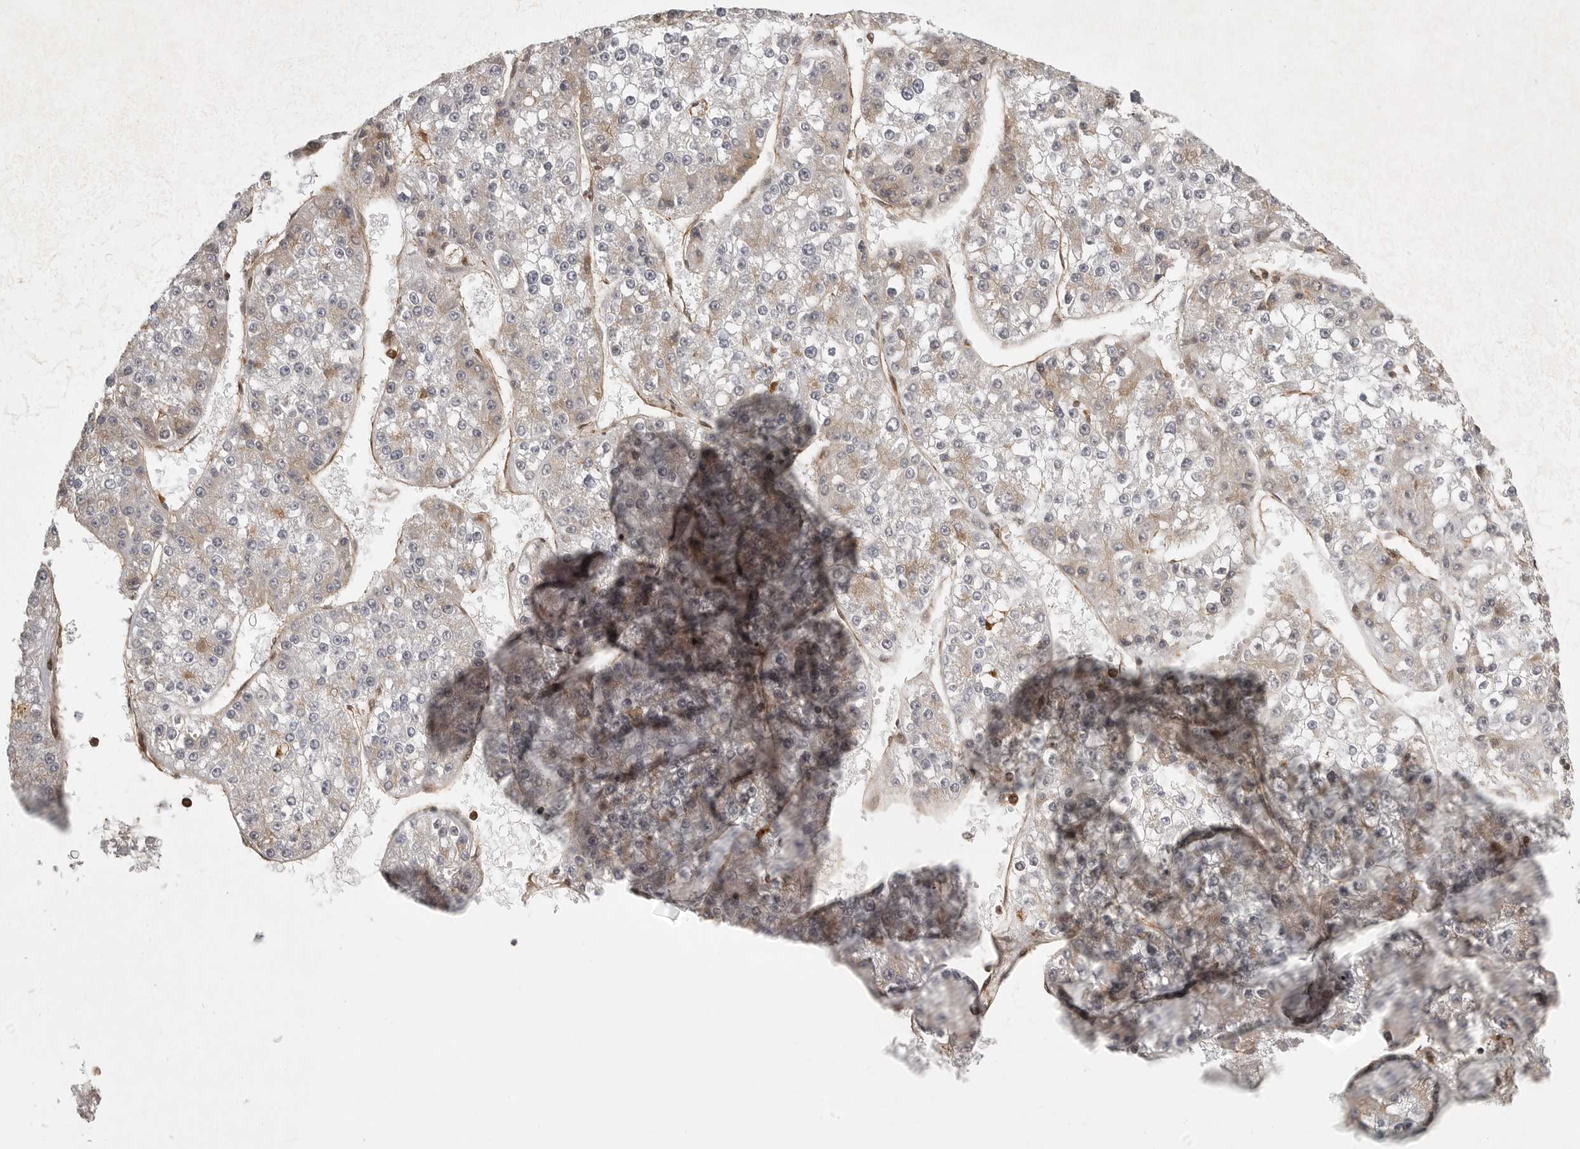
{"staining": {"intensity": "negative", "quantity": "none", "location": "none"}, "tissue": "liver cancer", "cell_type": "Tumor cells", "image_type": "cancer", "snomed": [{"axis": "morphology", "description": "Carcinoma, Hepatocellular, NOS"}, {"axis": "topography", "description": "Liver"}], "caption": "This is a photomicrograph of immunohistochemistry (IHC) staining of hepatocellular carcinoma (liver), which shows no staining in tumor cells.", "gene": "FAT3", "patient": {"sex": "female", "age": 73}}